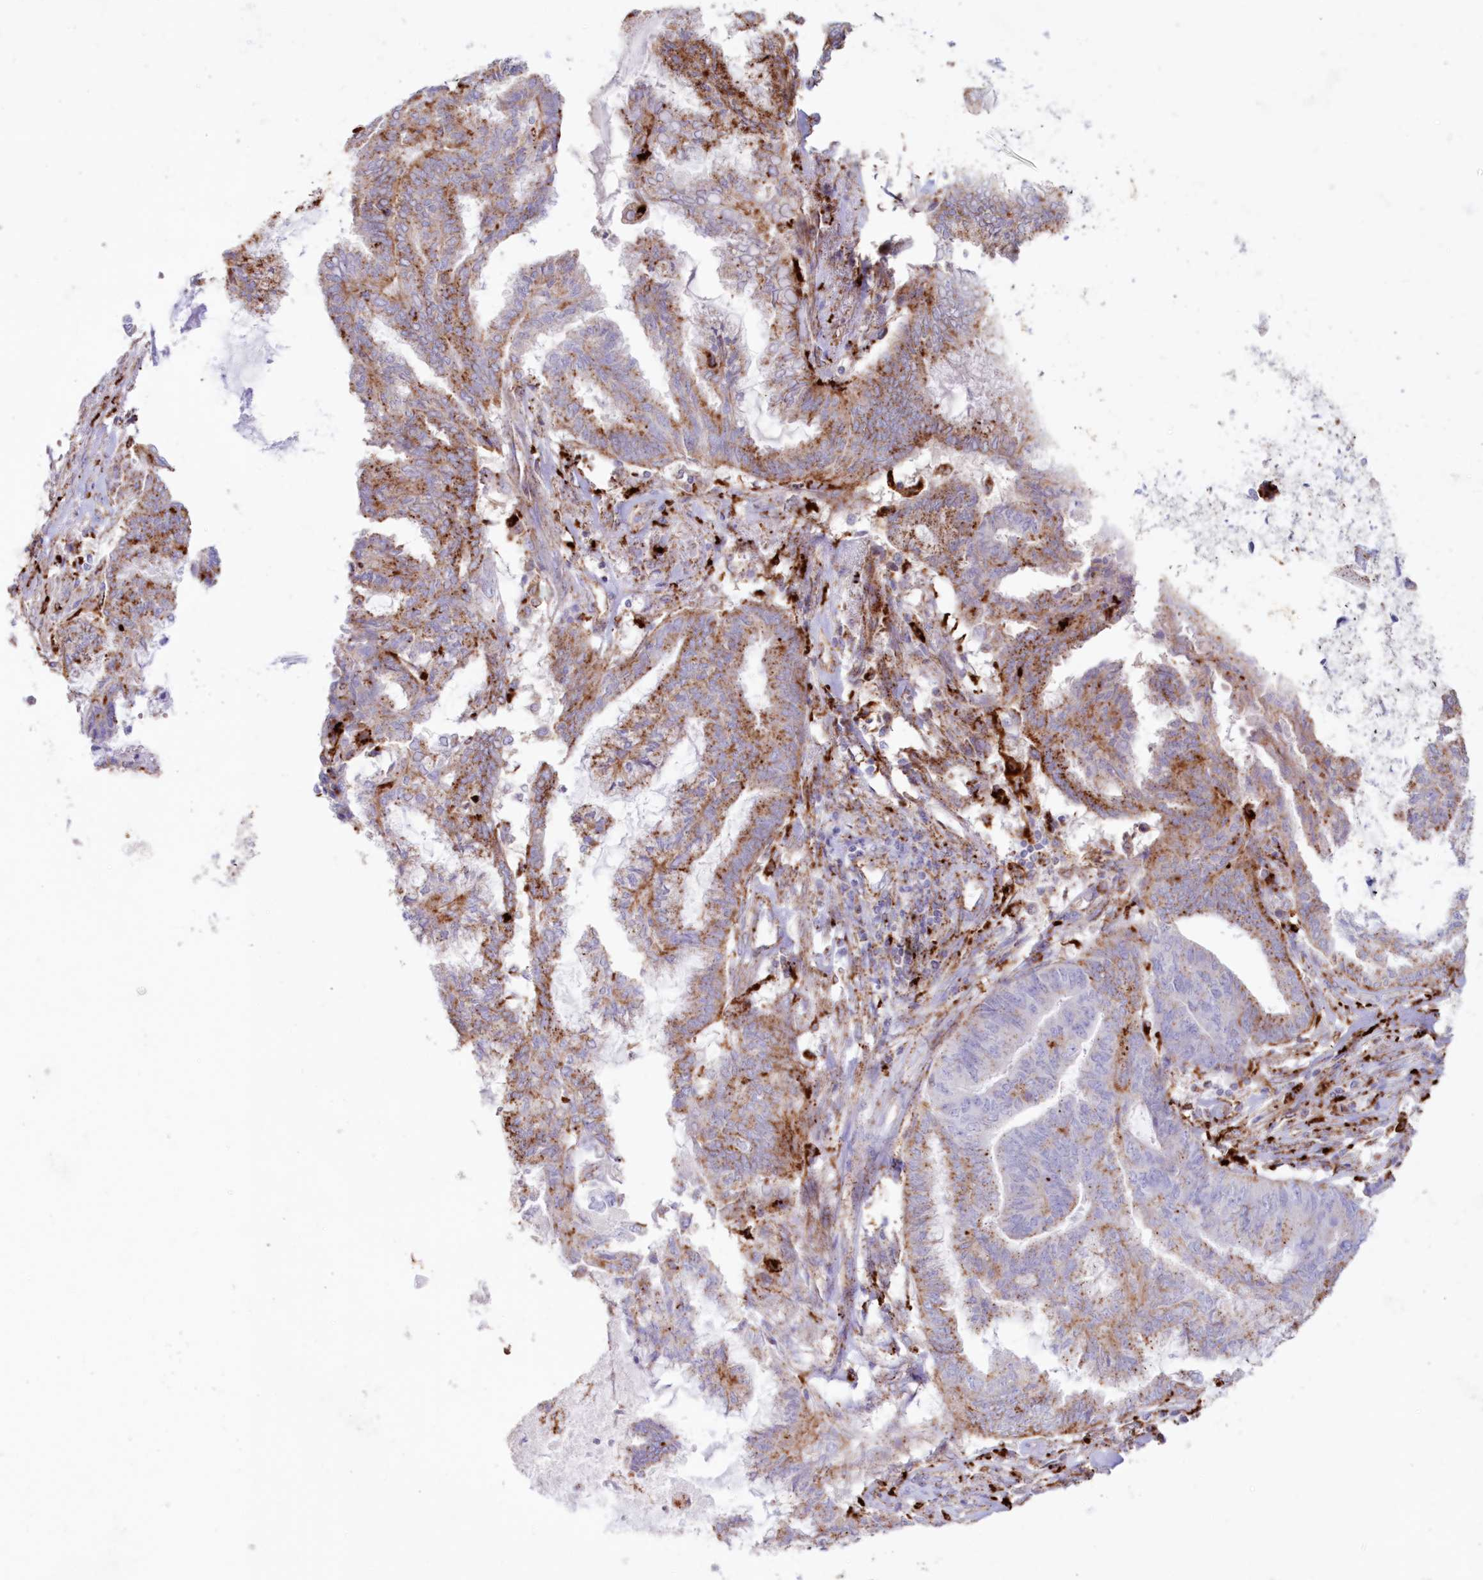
{"staining": {"intensity": "moderate", "quantity": ">75%", "location": "cytoplasmic/membranous"}, "tissue": "endometrial cancer", "cell_type": "Tumor cells", "image_type": "cancer", "snomed": [{"axis": "morphology", "description": "Adenocarcinoma, NOS"}, {"axis": "topography", "description": "Endometrium"}], "caption": "Immunohistochemistry micrograph of neoplastic tissue: endometrial cancer stained using IHC displays medium levels of moderate protein expression localized specifically in the cytoplasmic/membranous of tumor cells, appearing as a cytoplasmic/membranous brown color.", "gene": "TPP1", "patient": {"sex": "female", "age": 86}}